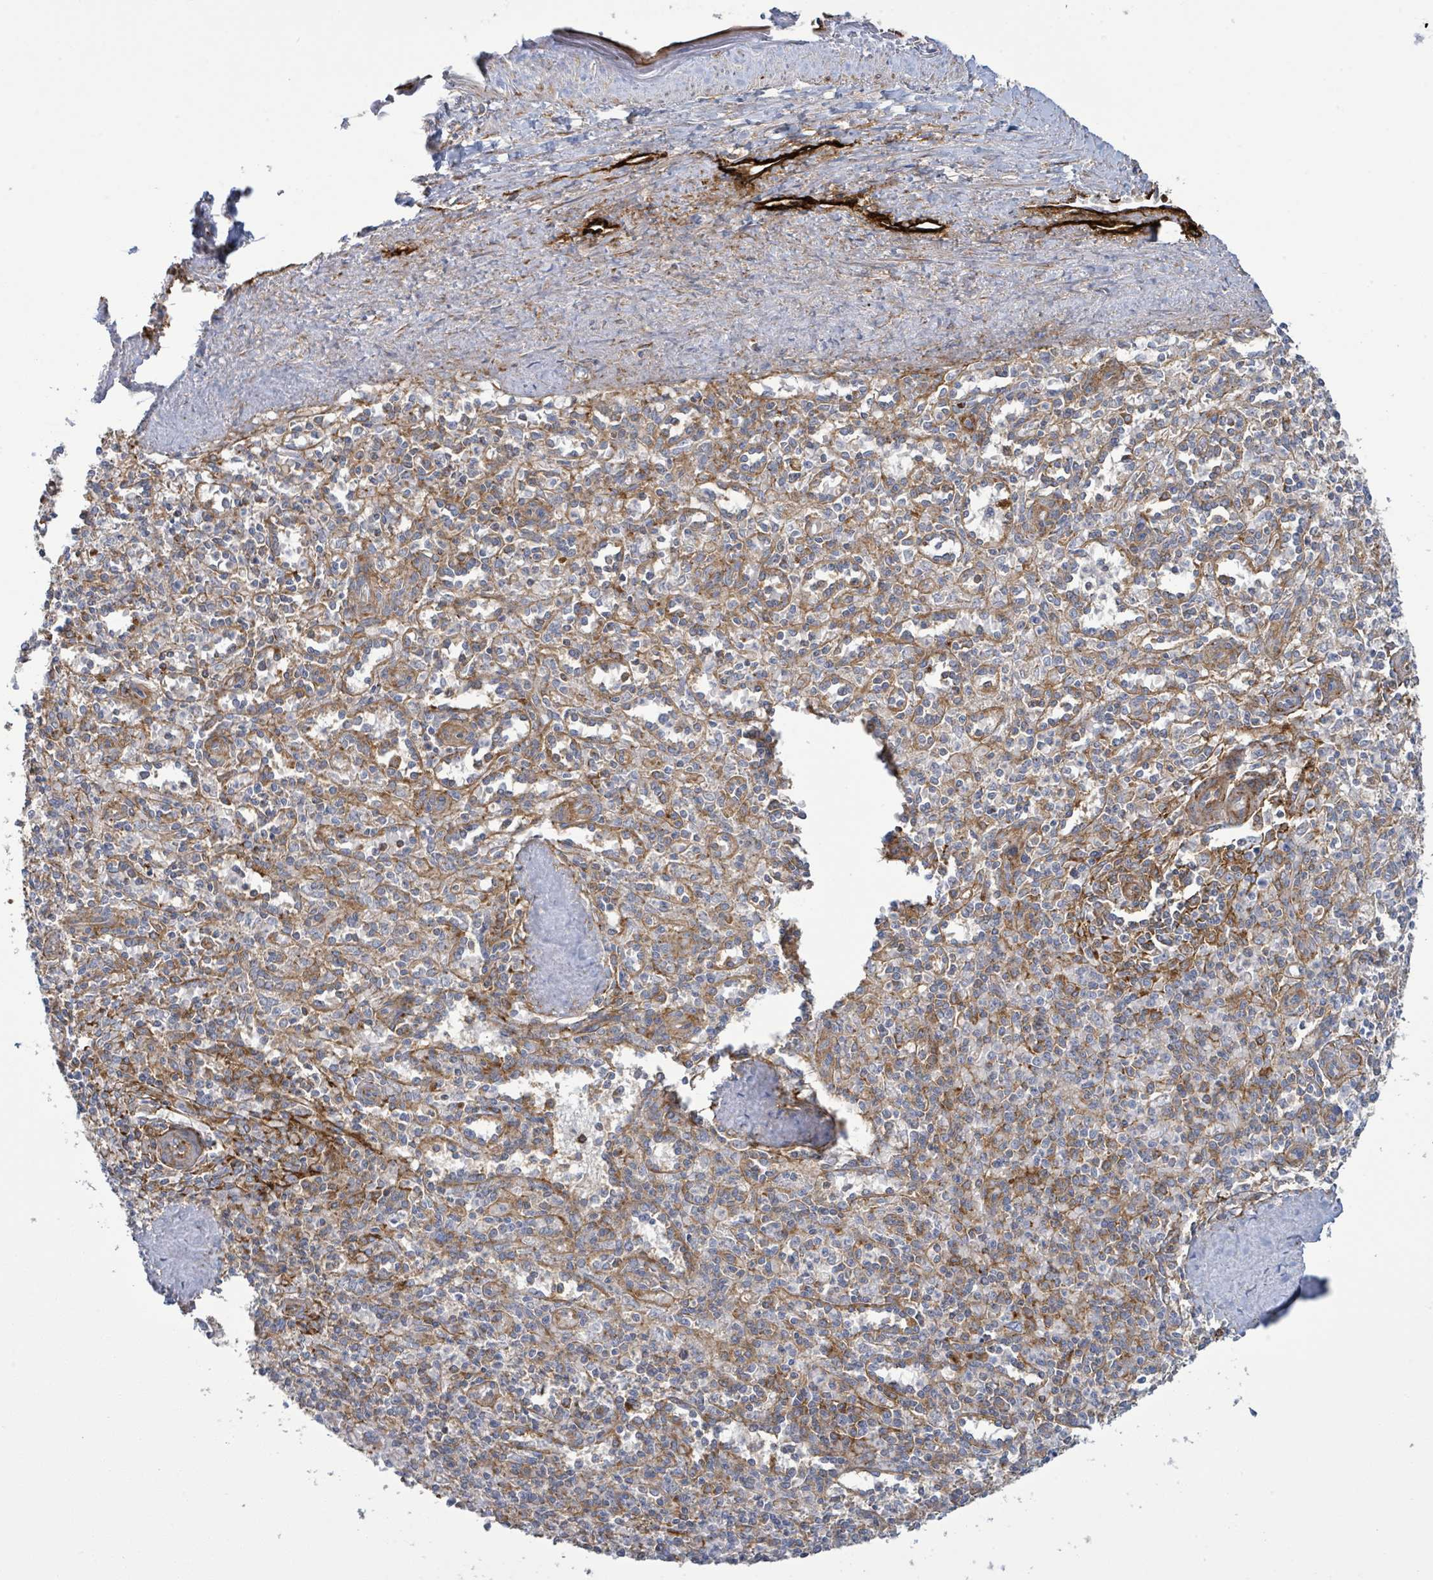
{"staining": {"intensity": "moderate", "quantity": "25%-75%", "location": "cytoplasmic/membranous"}, "tissue": "spleen", "cell_type": "Cells in red pulp", "image_type": "normal", "snomed": [{"axis": "morphology", "description": "Normal tissue, NOS"}, {"axis": "topography", "description": "Spleen"}], "caption": "IHC photomicrograph of normal spleen: spleen stained using IHC demonstrates medium levels of moderate protein expression localized specifically in the cytoplasmic/membranous of cells in red pulp, appearing as a cytoplasmic/membranous brown color.", "gene": "EGFL7", "patient": {"sex": "female", "age": 70}}